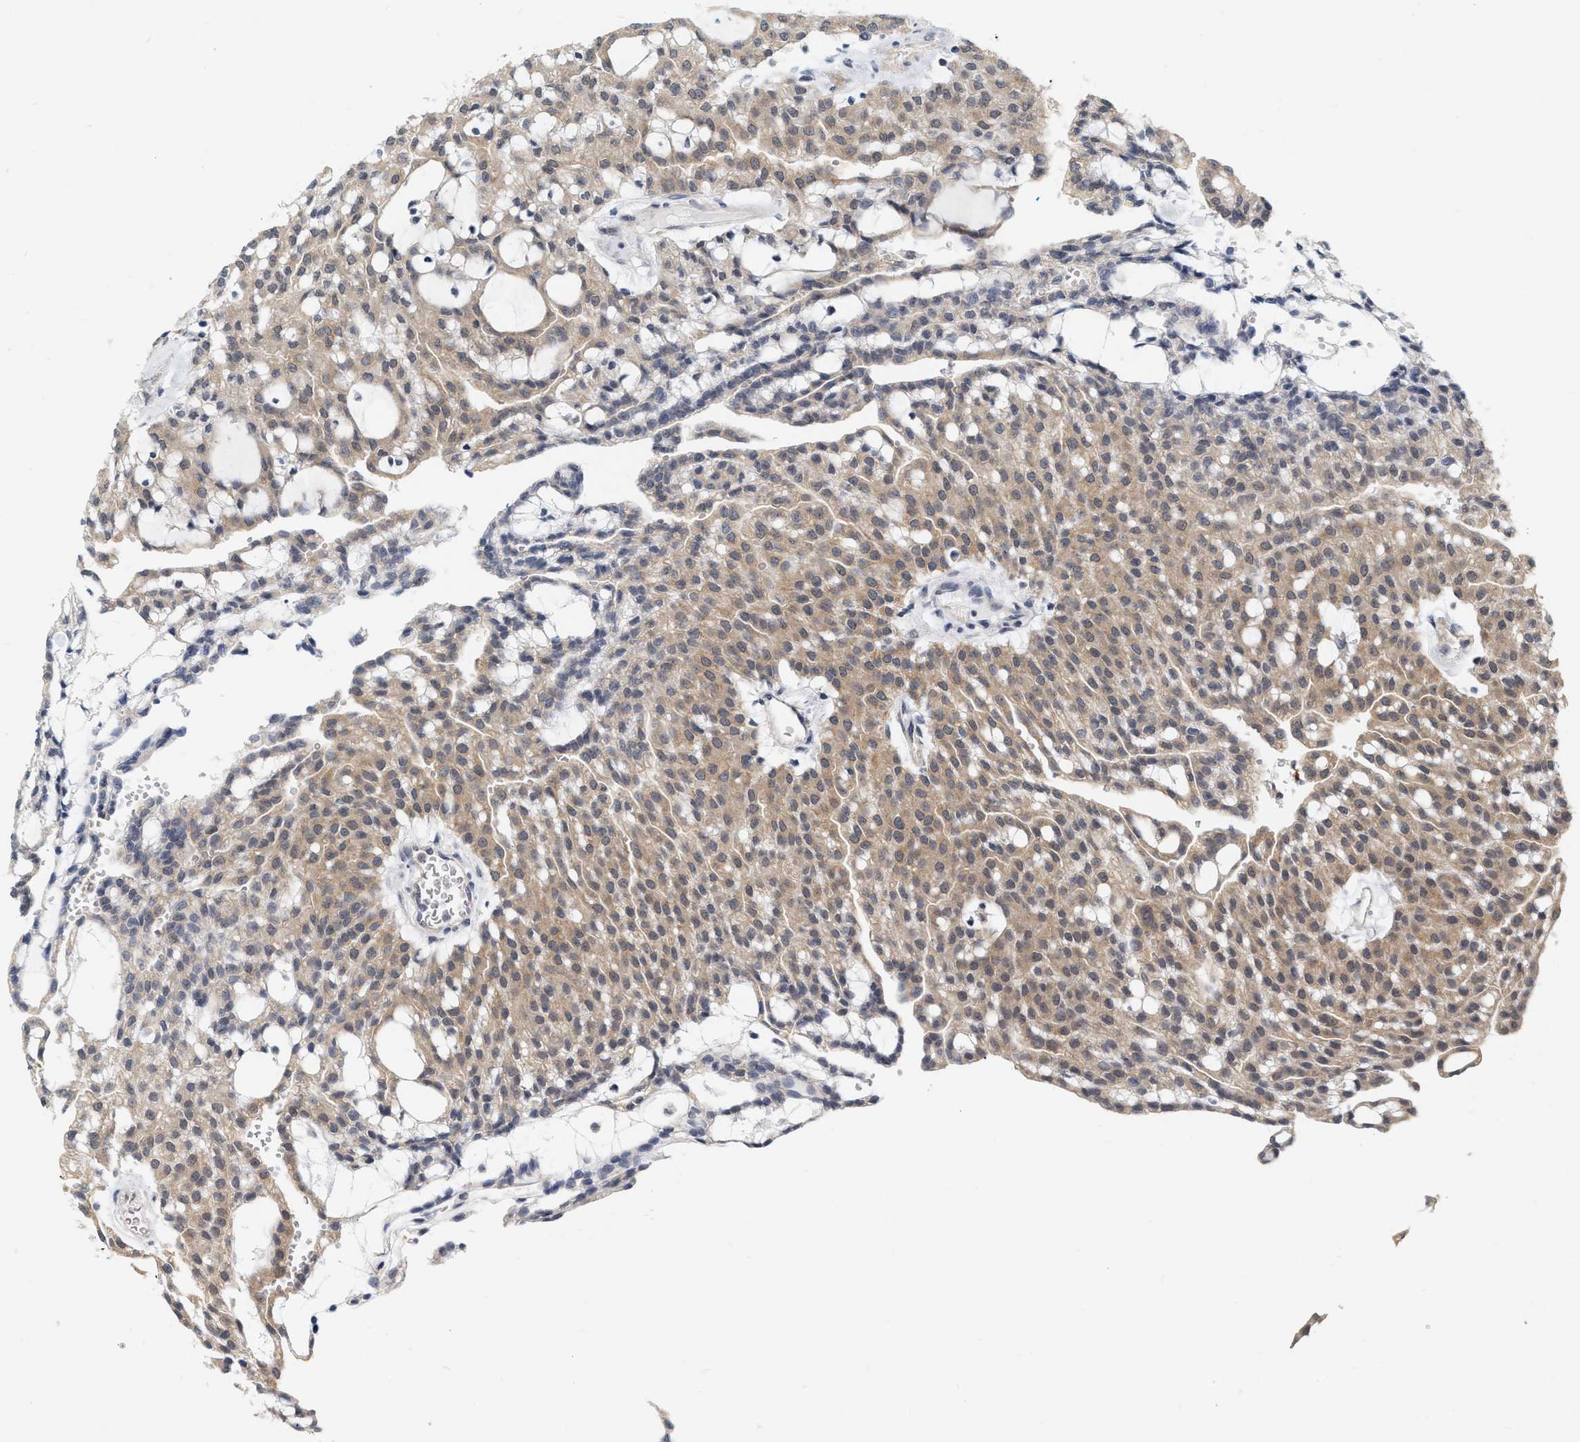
{"staining": {"intensity": "moderate", "quantity": ">75%", "location": "cytoplasmic/membranous"}, "tissue": "renal cancer", "cell_type": "Tumor cells", "image_type": "cancer", "snomed": [{"axis": "morphology", "description": "Adenocarcinoma, NOS"}, {"axis": "topography", "description": "Kidney"}], "caption": "Immunohistochemistry staining of renal cancer, which reveals medium levels of moderate cytoplasmic/membranous expression in about >75% of tumor cells indicating moderate cytoplasmic/membranous protein expression. The staining was performed using DAB (3,3'-diaminobenzidine) (brown) for protein detection and nuclei were counterstained in hematoxylin (blue).", "gene": "RUVBL1", "patient": {"sex": "male", "age": 63}}